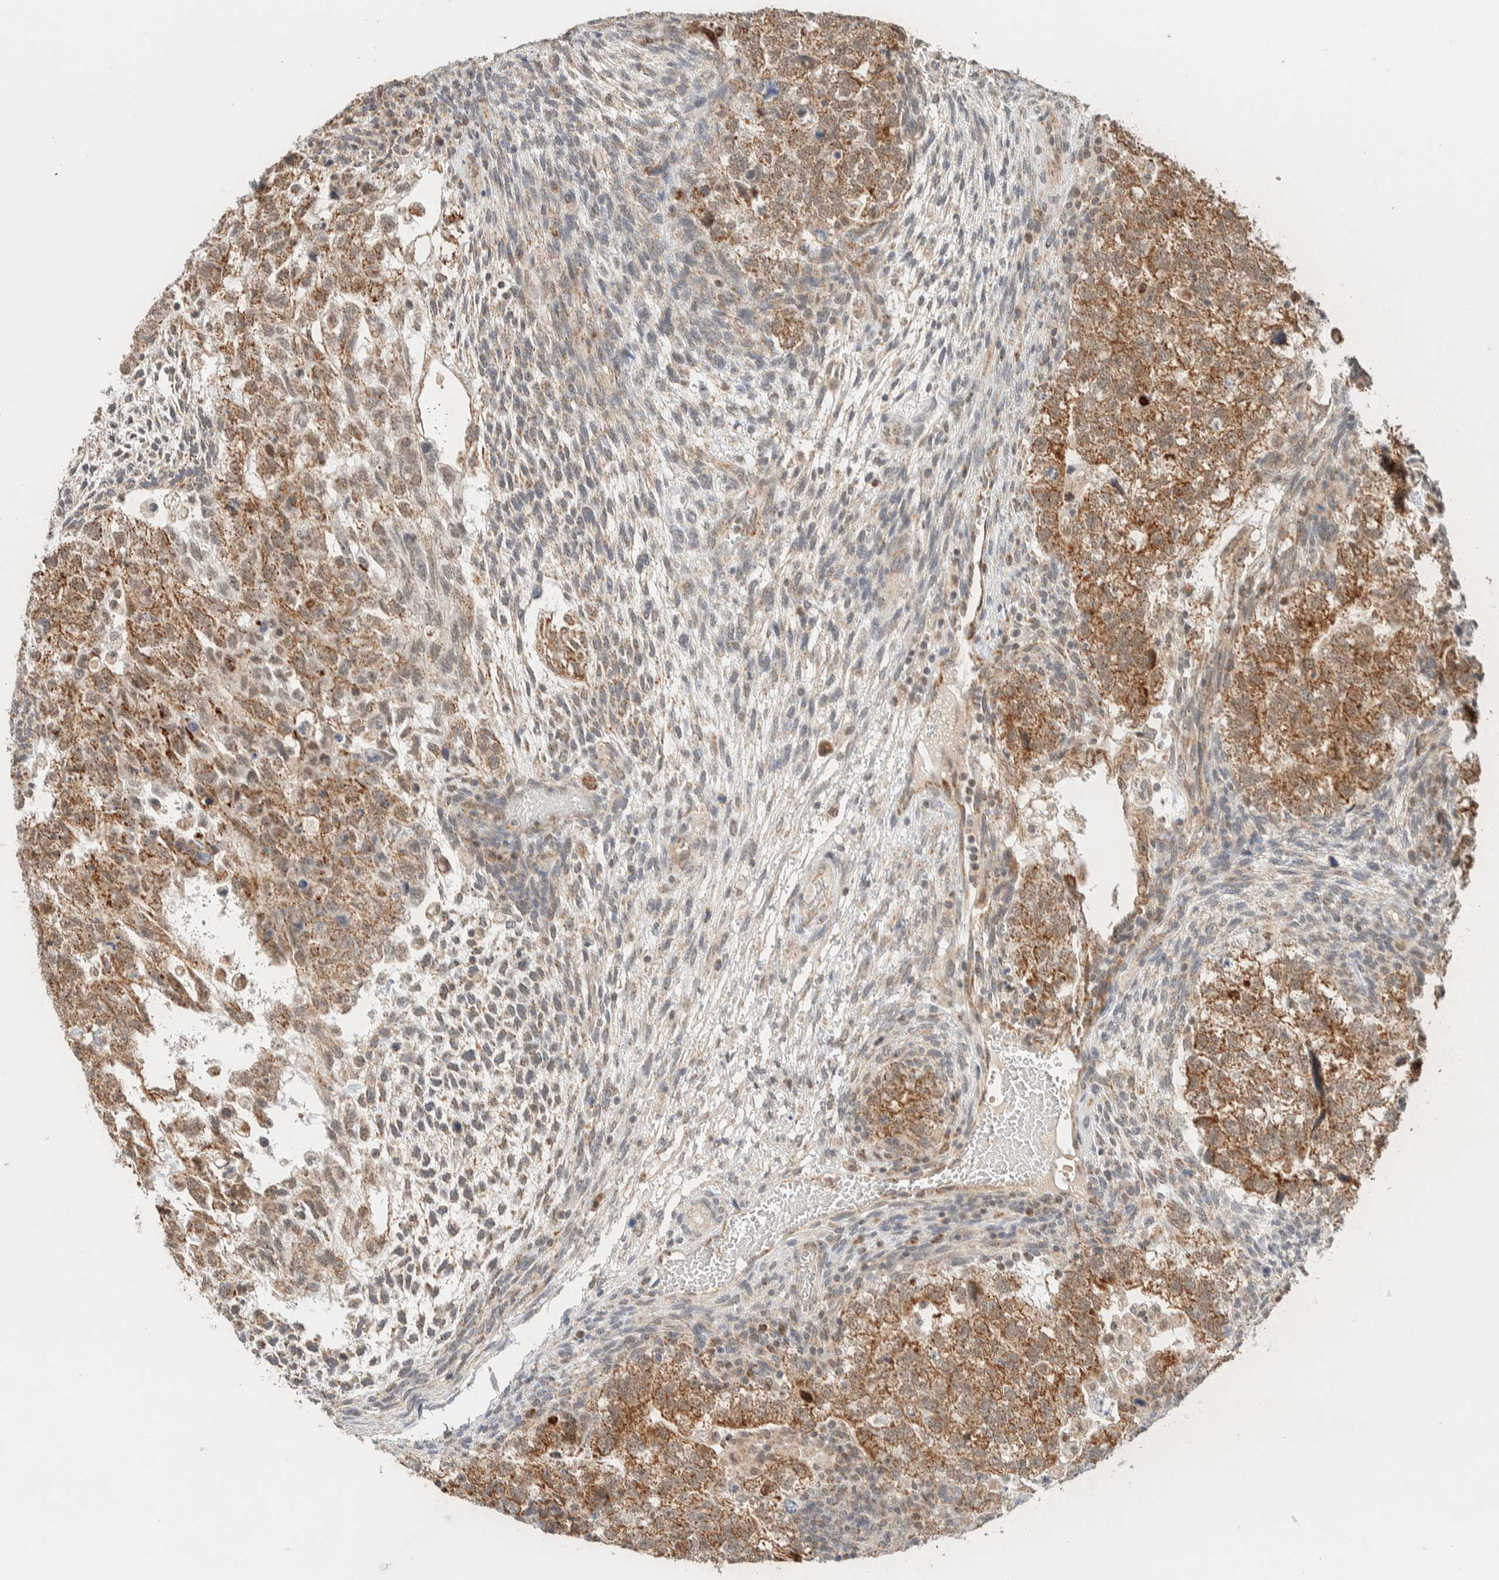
{"staining": {"intensity": "moderate", "quantity": ">75%", "location": "cytoplasmic/membranous"}, "tissue": "testis cancer", "cell_type": "Tumor cells", "image_type": "cancer", "snomed": [{"axis": "morphology", "description": "Carcinoma, Embryonal, NOS"}, {"axis": "topography", "description": "Testis"}], "caption": "Human testis embryonal carcinoma stained for a protein (brown) exhibits moderate cytoplasmic/membranous positive expression in approximately >75% of tumor cells.", "gene": "MRPL41", "patient": {"sex": "male", "age": 36}}